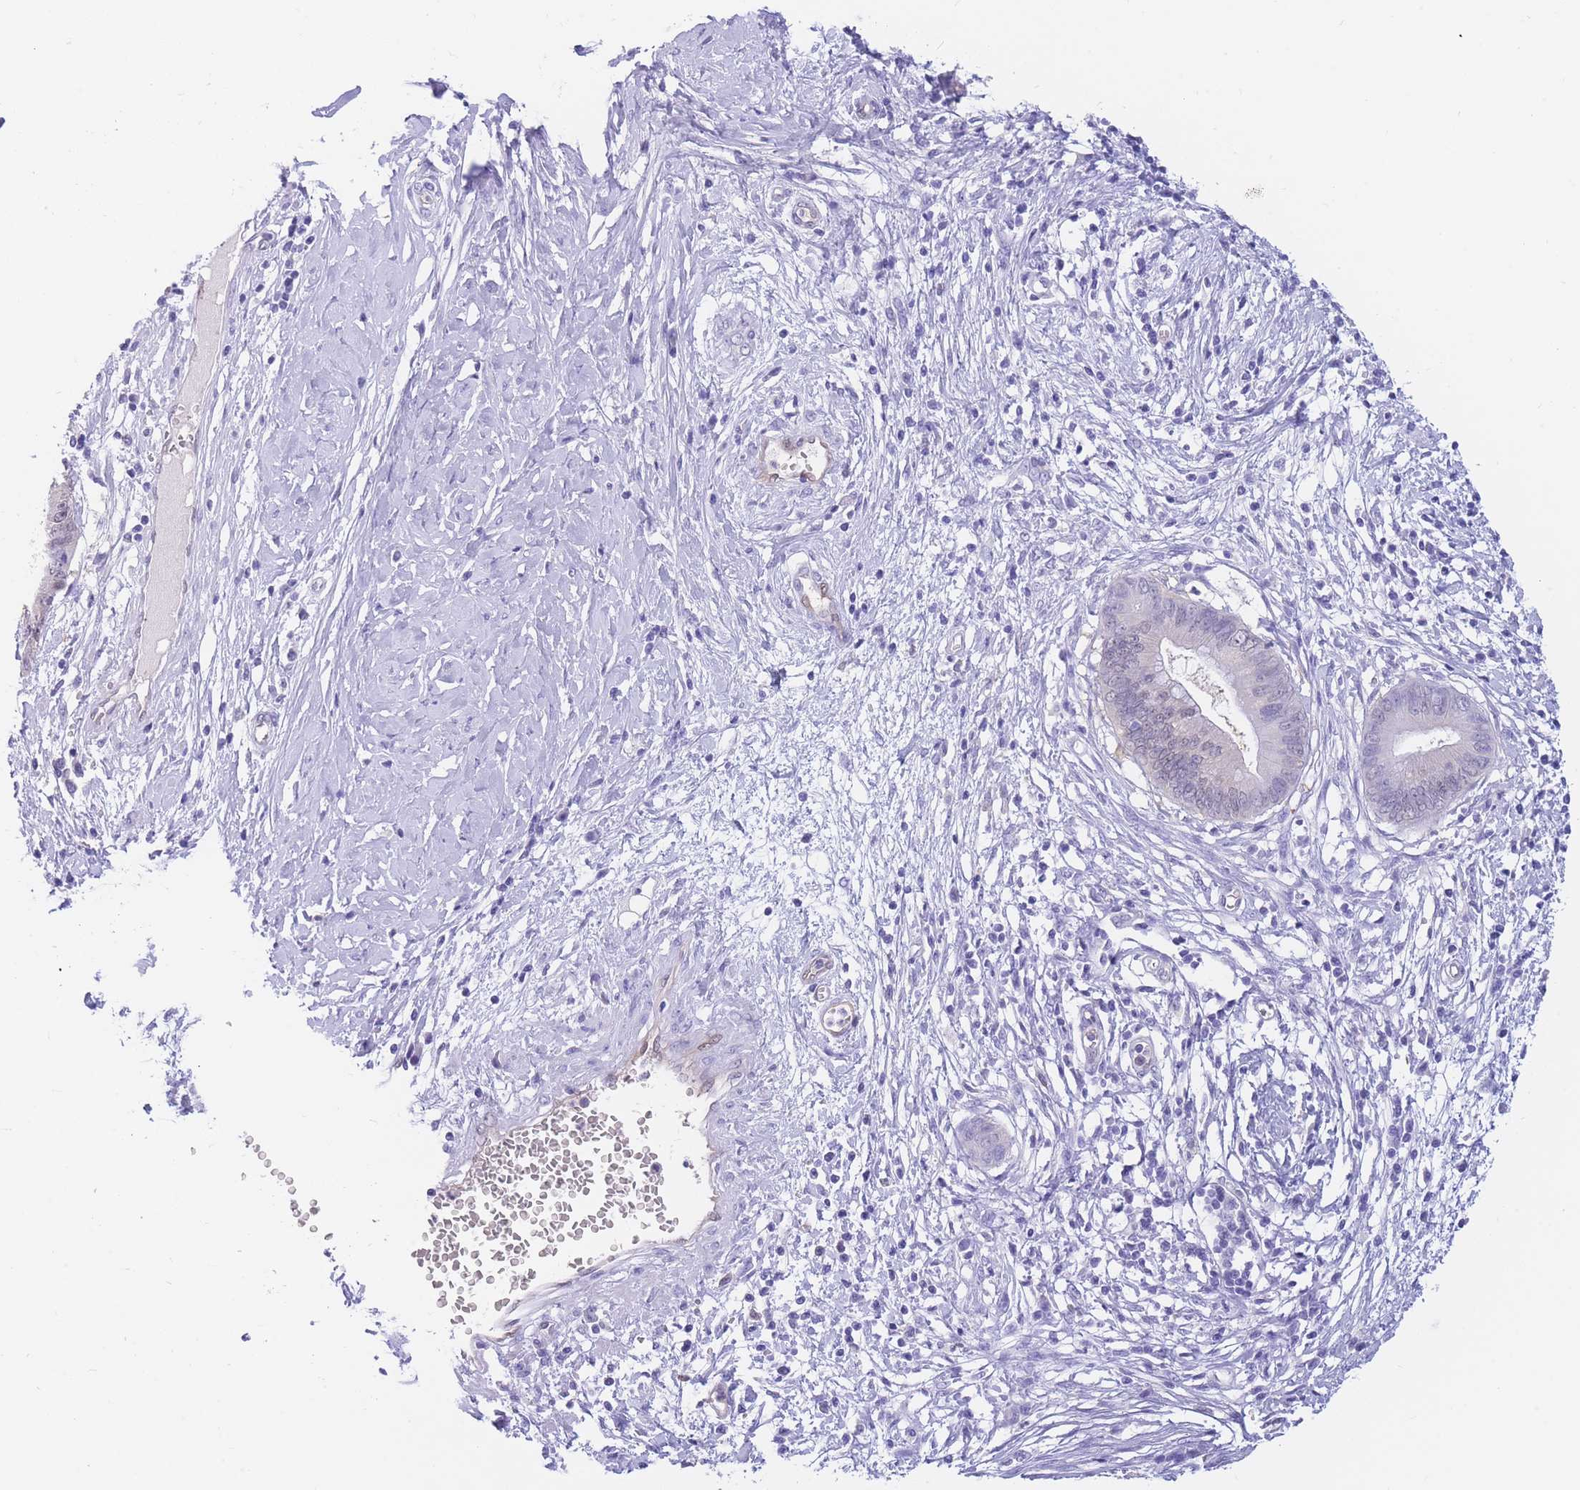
{"staining": {"intensity": "negative", "quantity": "none", "location": "none"}, "tissue": "cervical cancer", "cell_type": "Tumor cells", "image_type": "cancer", "snomed": [{"axis": "morphology", "description": "Adenocarcinoma, NOS"}, {"axis": "topography", "description": "Cervix"}], "caption": "Immunohistochemical staining of cervical cancer (adenocarcinoma) demonstrates no significant expression in tumor cells. (DAB (3,3'-diaminobenzidine) IHC visualized using brightfield microscopy, high magnification).", "gene": "SULT1A1", "patient": {"sex": "female", "age": 44}}